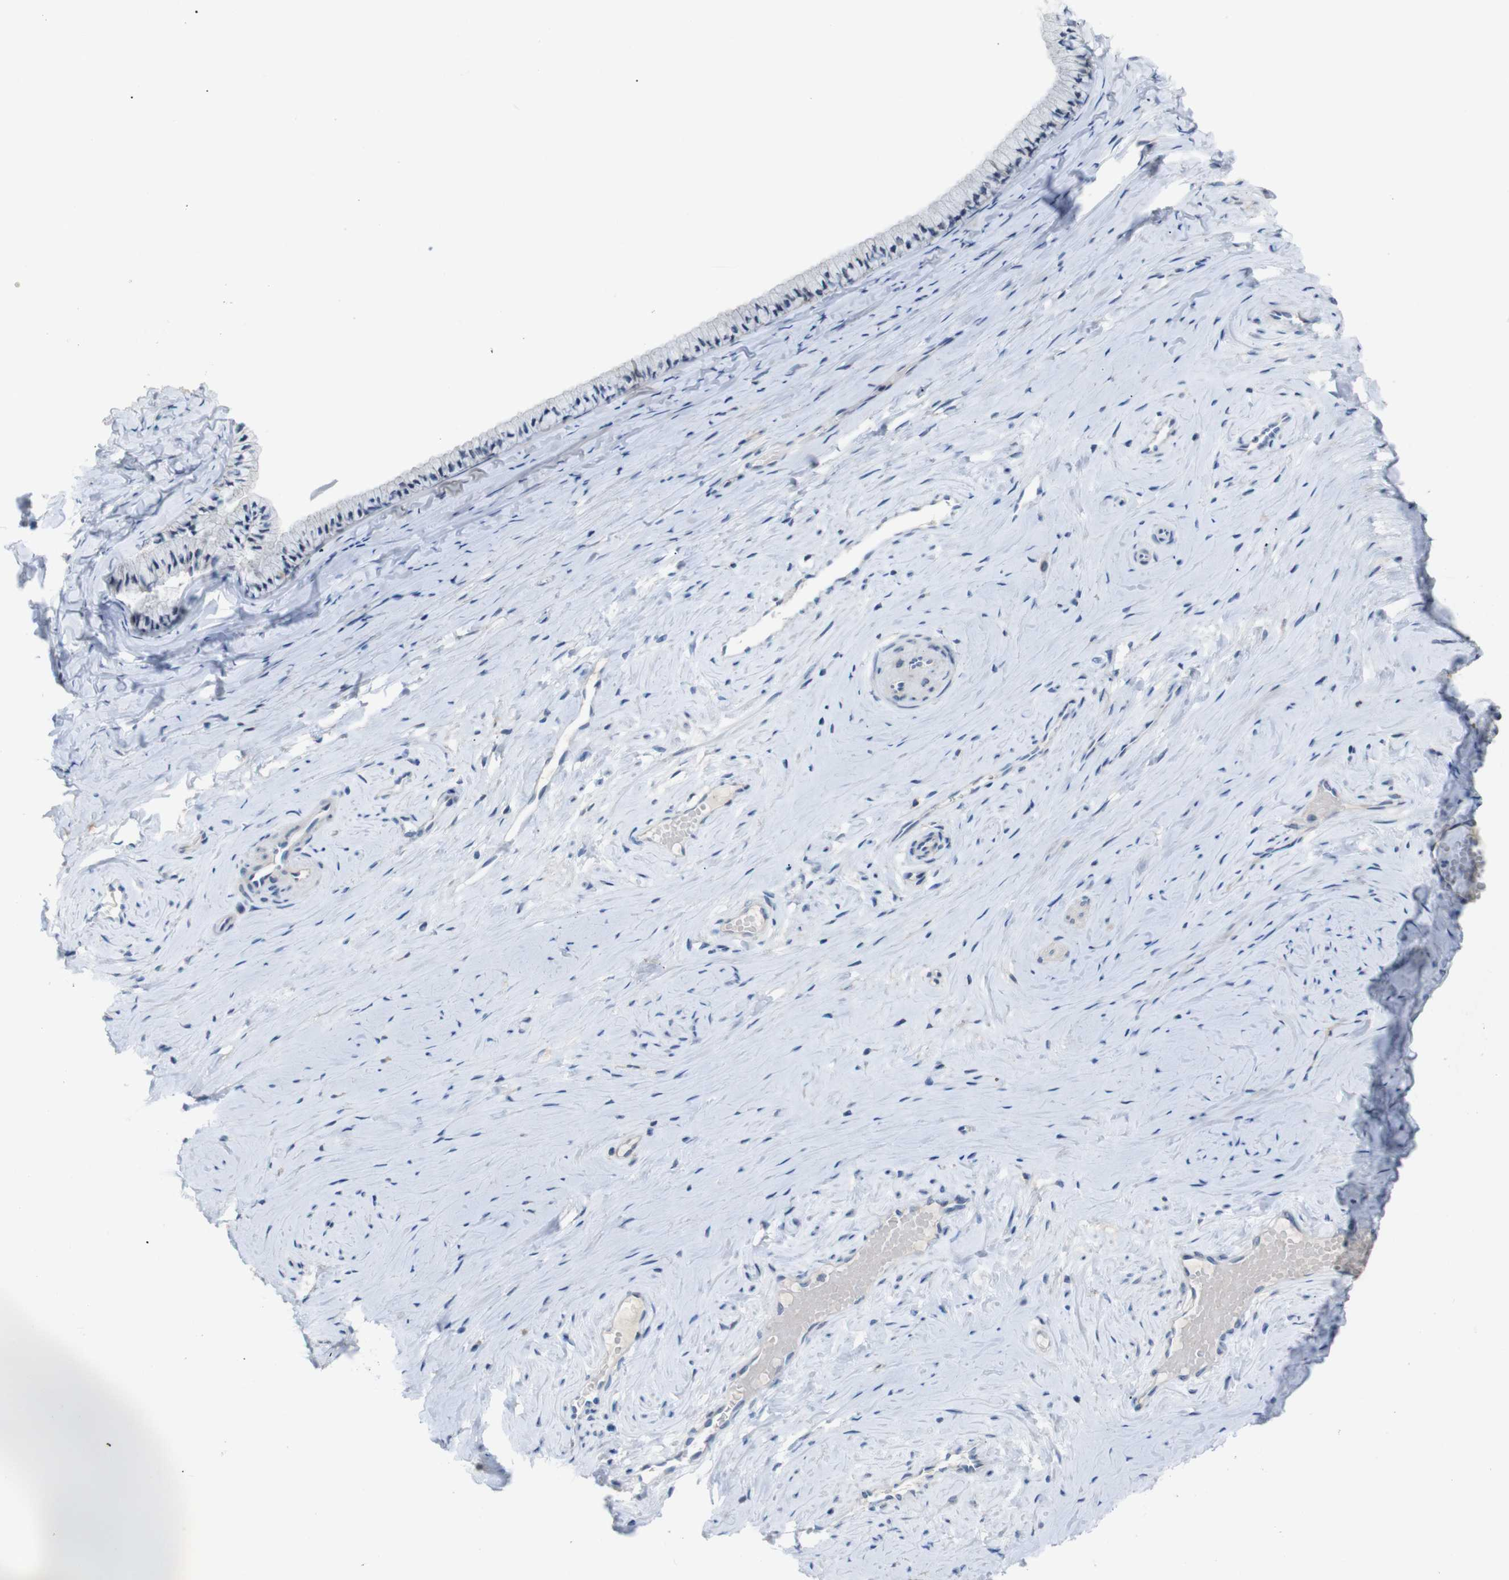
{"staining": {"intensity": "negative", "quantity": "none", "location": "none"}, "tissue": "cervix", "cell_type": "Glandular cells", "image_type": "normal", "snomed": [{"axis": "morphology", "description": "Normal tissue, NOS"}, {"axis": "topography", "description": "Cervix"}], "caption": "This is an immunohistochemistry micrograph of benign cervix. There is no positivity in glandular cells.", "gene": "CHRM5", "patient": {"sex": "female", "age": 39}}